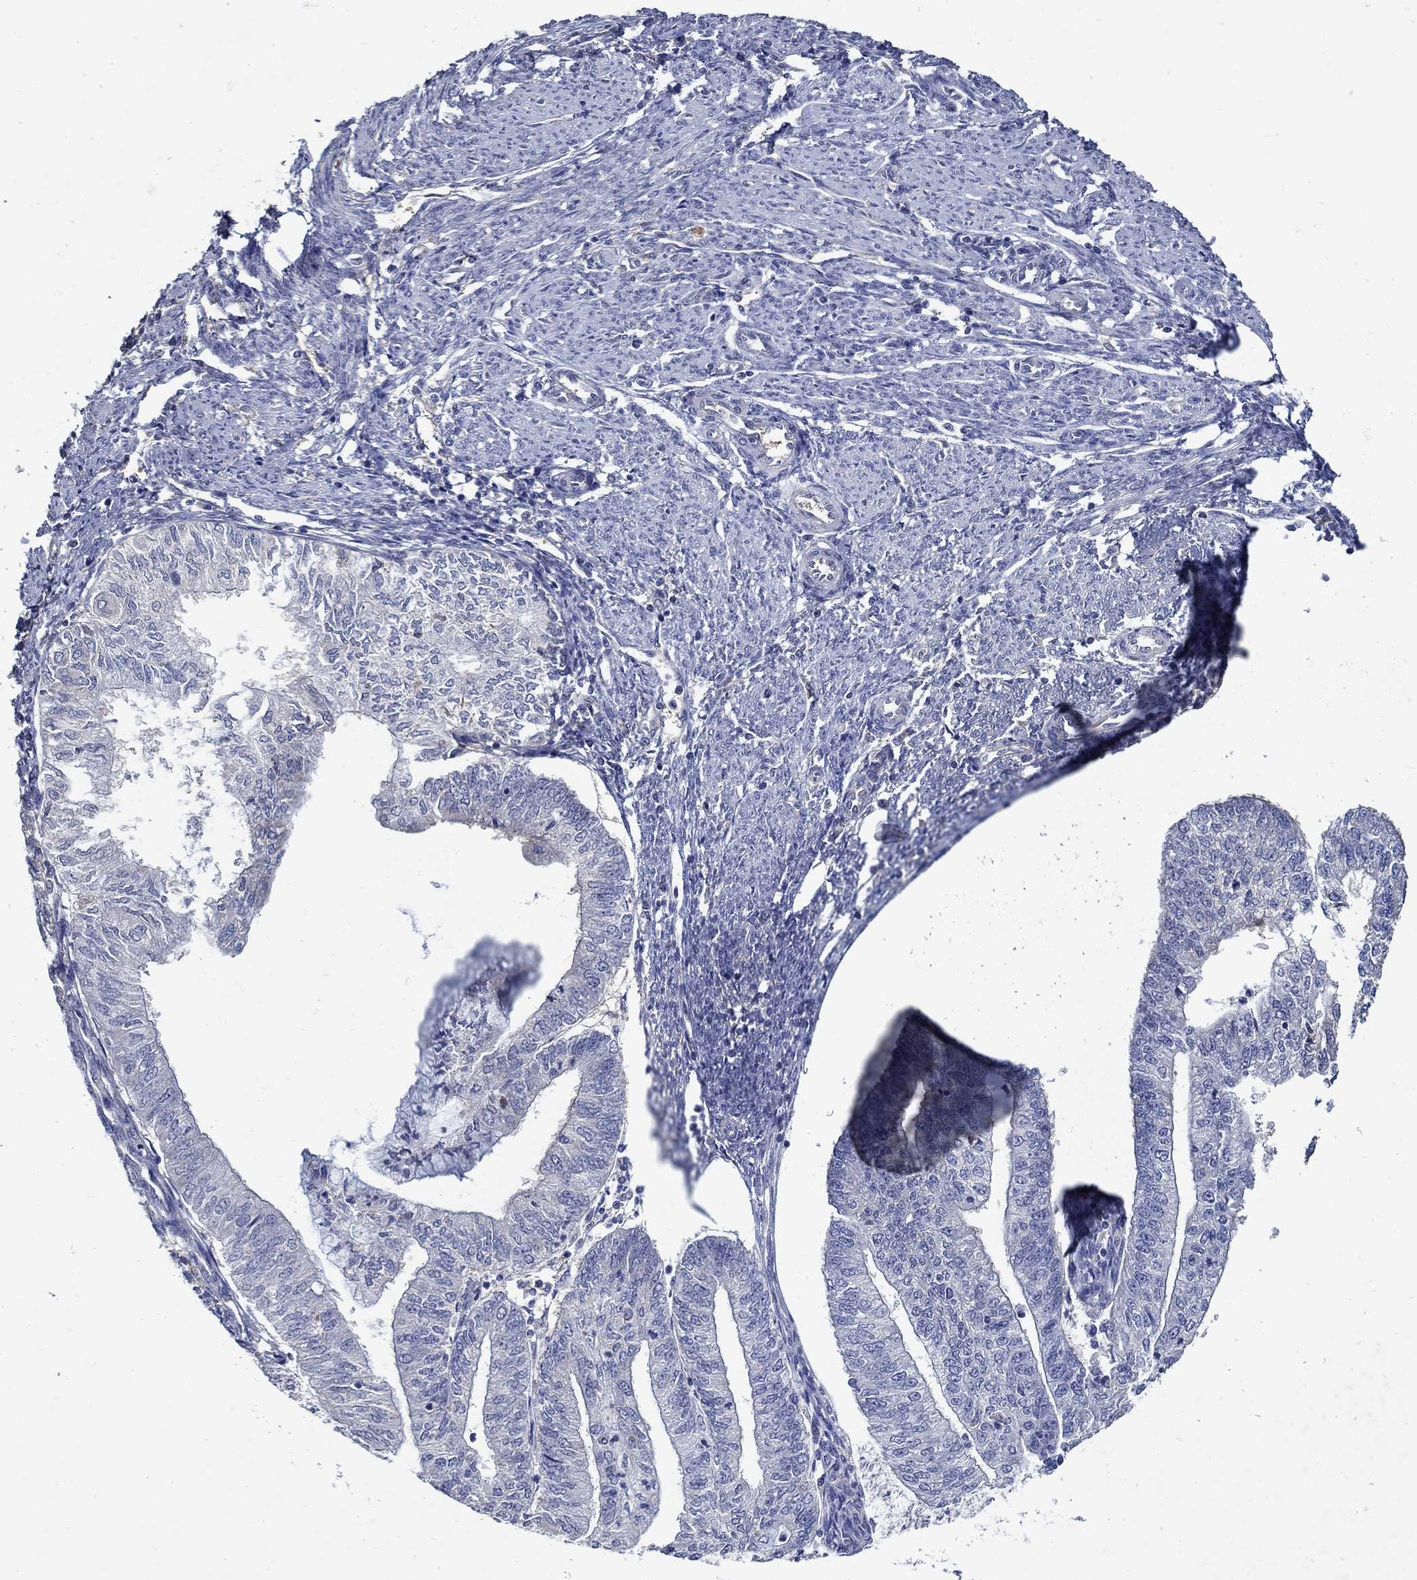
{"staining": {"intensity": "negative", "quantity": "none", "location": "none"}, "tissue": "endometrial cancer", "cell_type": "Tumor cells", "image_type": "cancer", "snomed": [{"axis": "morphology", "description": "Adenocarcinoma, NOS"}, {"axis": "topography", "description": "Endometrium"}], "caption": "Adenocarcinoma (endometrial) stained for a protein using immunohistochemistry (IHC) exhibits no expression tumor cells.", "gene": "MTHFR", "patient": {"sex": "female", "age": 59}}